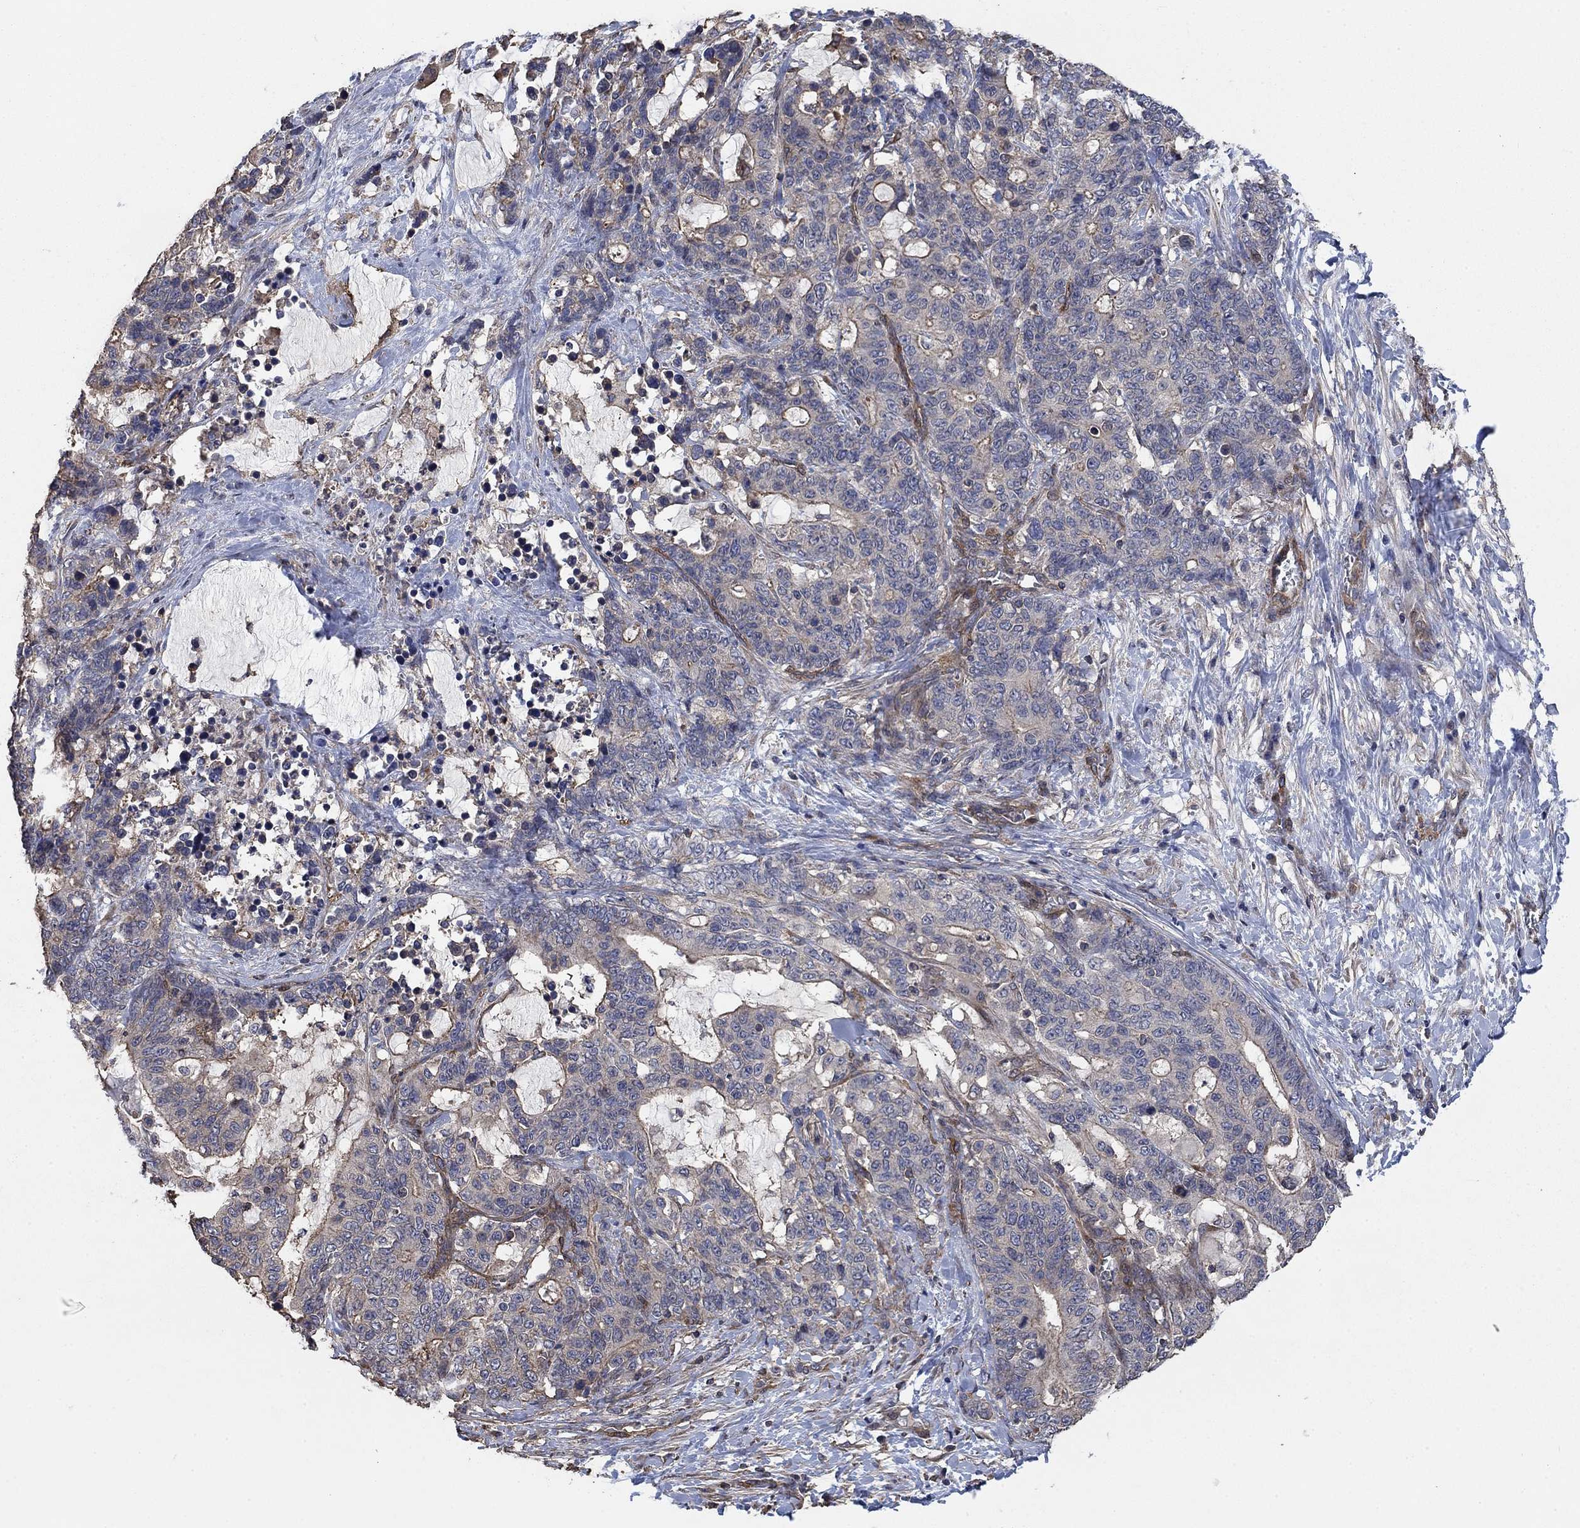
{"staining": {"intensity": "weak", "quantity": "<25%", "location": "cytoplasmic/membranous"}, "tissue": "stomach cancer", "cell_type": "Tumor cells", "image_type": "cancer", "snomed": [{"axis": "morphology", "description": "Normal tissue, NOS"}, {"axis": "morphology", "description": "Adenocarcinoma, NOS"}, {"axis": "topography", "description": "Stomach"}], "caption": "Immunohistochemistry histopathology image of neoplastic tissue: adenocarcinoma (stomach) stained with DAB exhibits no significant protein positivity in tumor cells.", "gene": "PDE3A", "patient": {"sex": "female", "age": 64}}